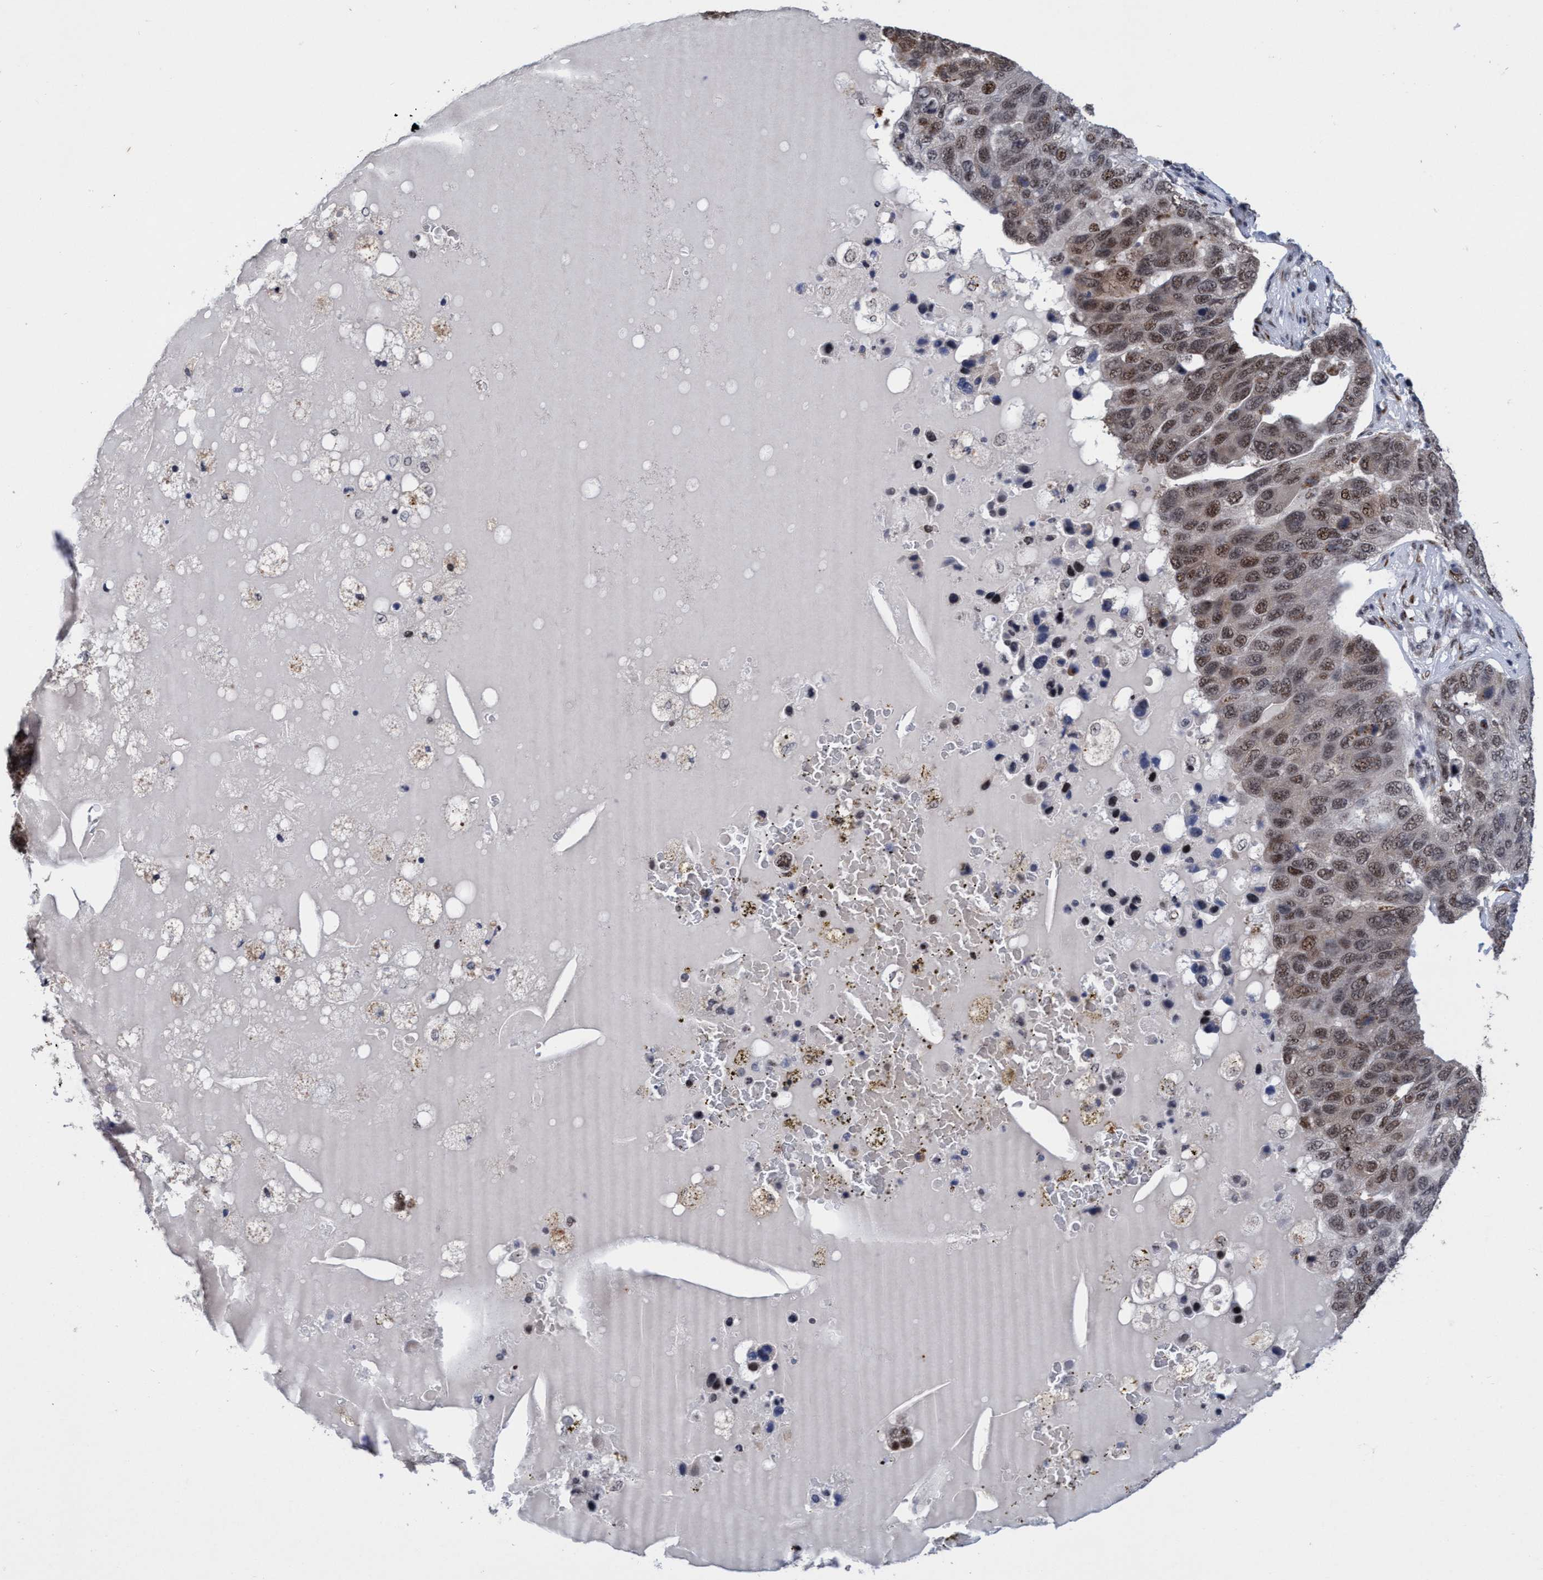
{"staining": {"intensity": "weak", "quantity": ">75%", "location": "cytoplasmic/membranous,nuclear"}, "tissue": "pancreatic cancer", "cell_type": "Tumor cells", "image_type": "cancer", "snomed": [{"axis": "morphology", "description": "Adenocarcinoma, NOS"}, {"axis": "topography", "description": "Pancreas"}], "caption": "A micrograph of pancreatic cancer stained for a protein exhibits weak cytoplasmic/membranous and nuclear brown staining in tumor cells.", "gene": "GLT6D1", "patient": {"sex": "female", "age": 61}}